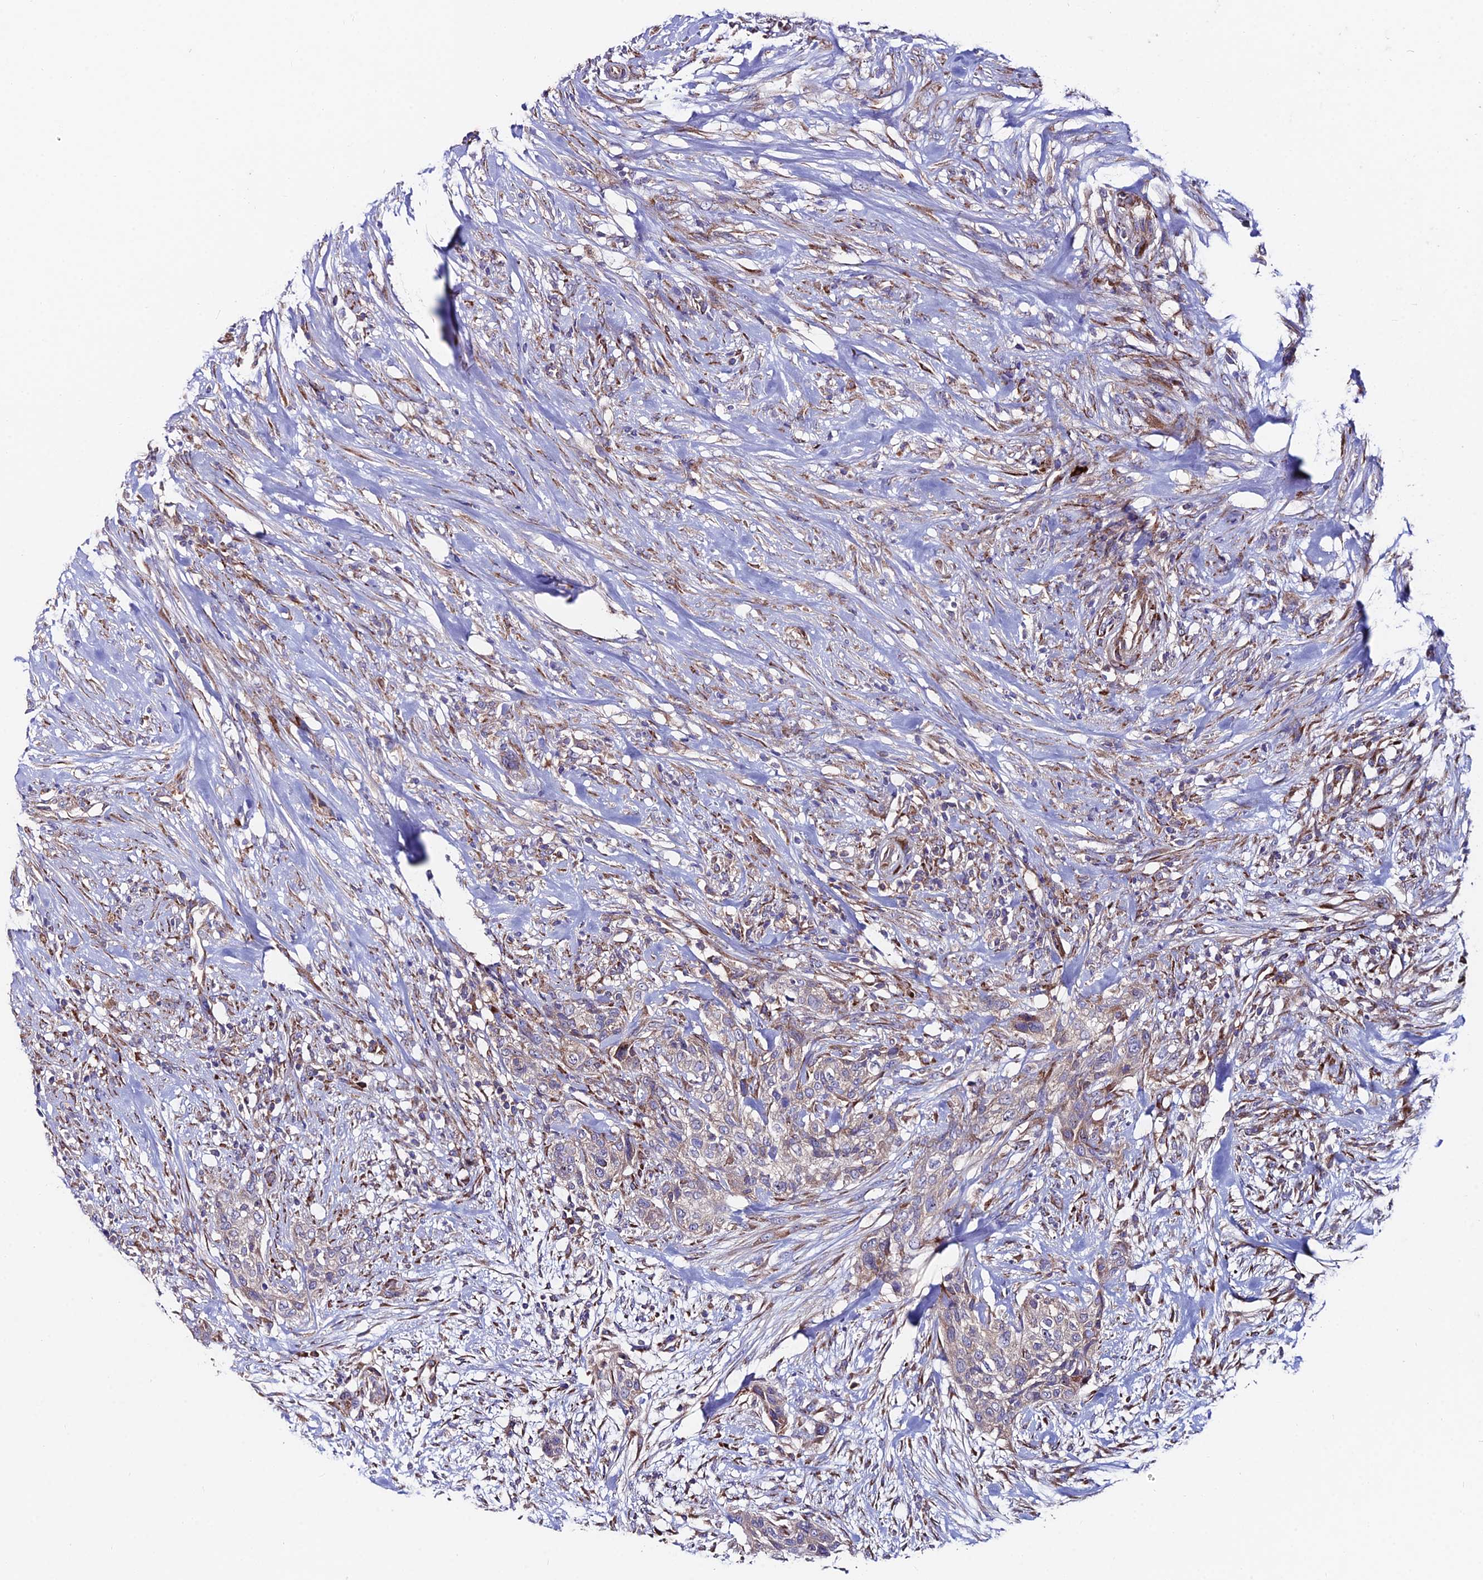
{"staining": {"intensity": "weak", "quantity": "<25%", "location": "cytoplasmic/membranous"}, "tissue": "urothelial cancer", "cell_type": "Tumor cells", "image_type": "cancer", "snomed": [{"axis": "morphology", "description": "Urothelial carcinoma, High grade"}, {"axis": "topography", "description": "Urinary bladder"}], "caption": "Immunohistochemistry of urothelial cancer exhibits no positivity in tumor cells. (DAB IHC with hematoxylin counter stain).", "gene": "EIF3K", "patient": {"sex": "male", "age": 35}}